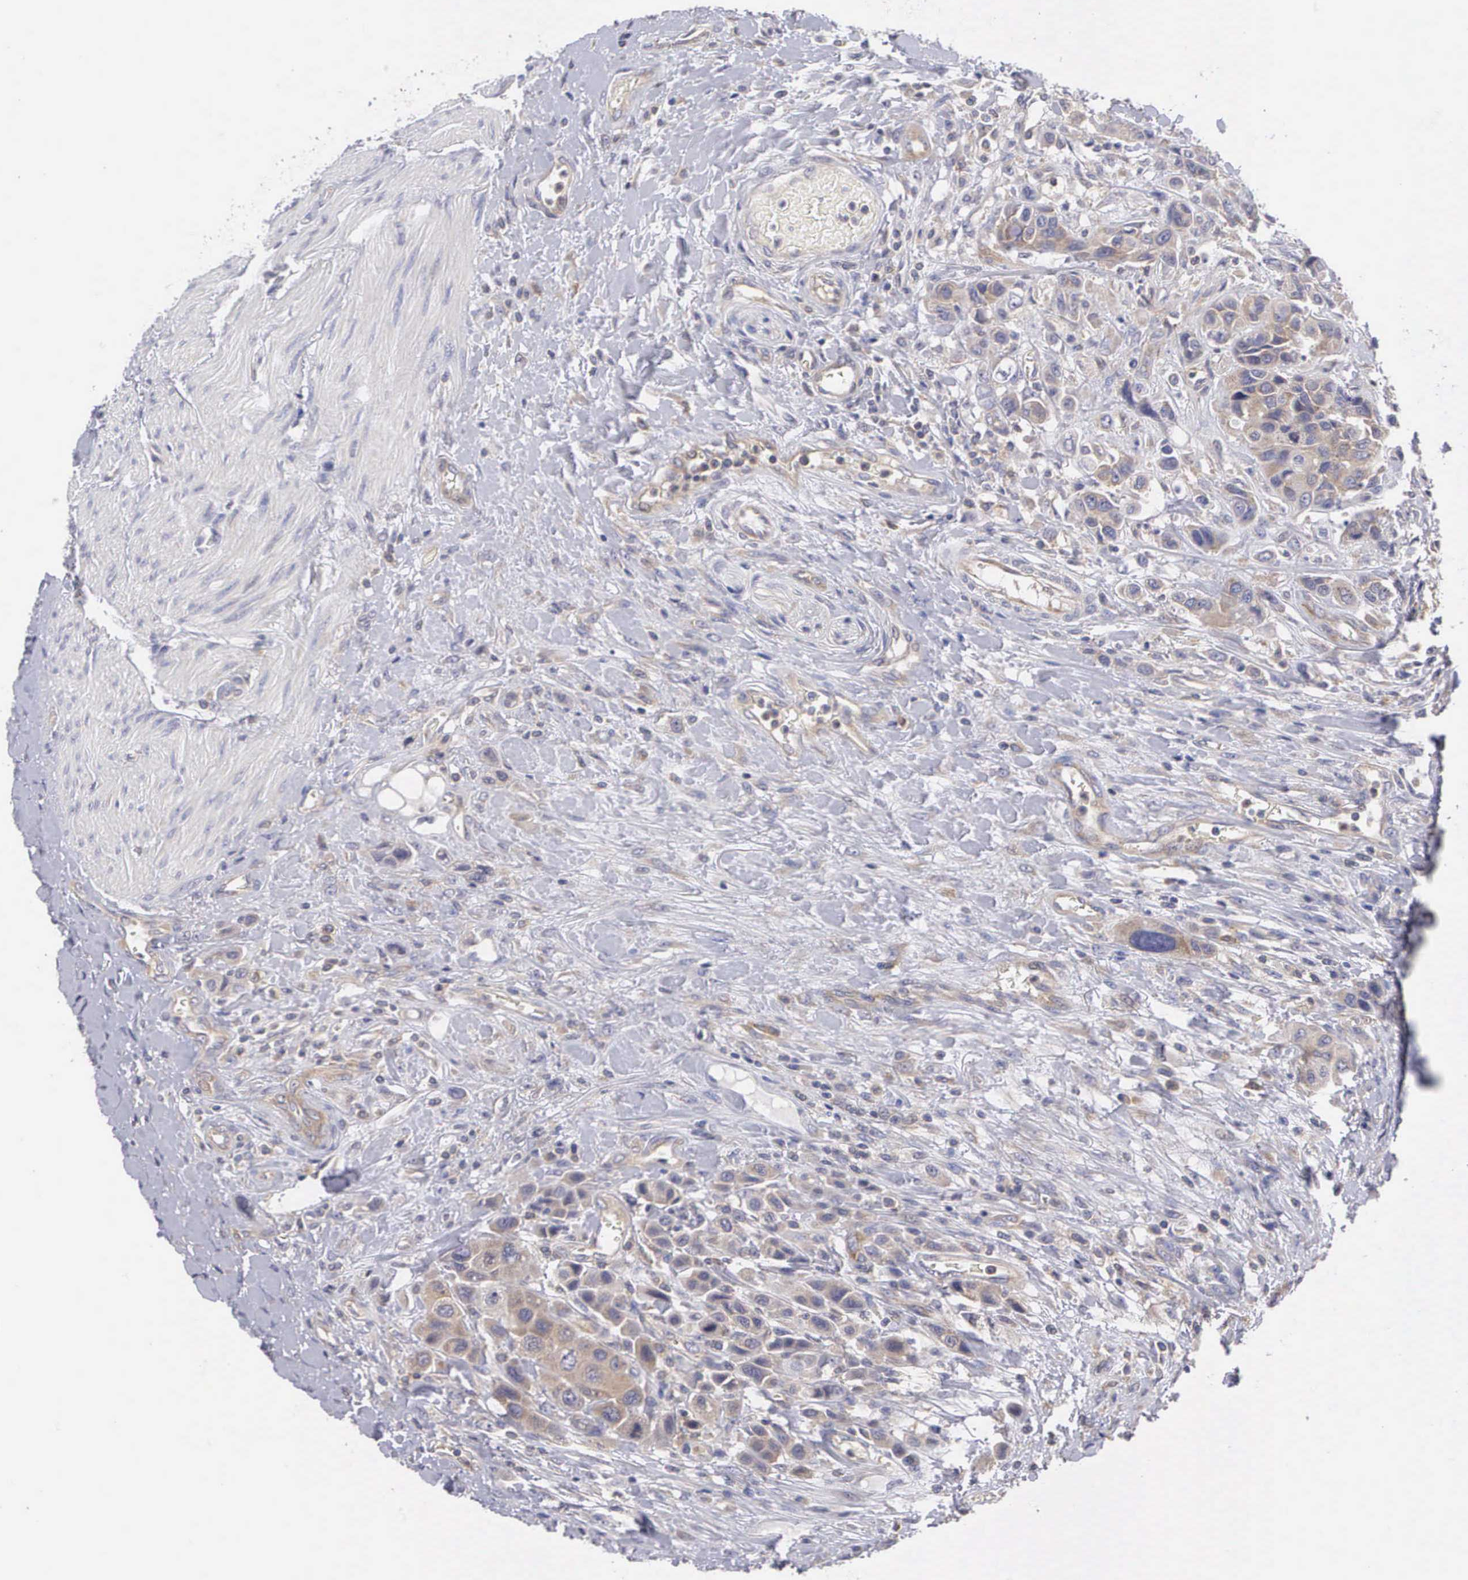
{"staining": {"intensity": "negative", "quantity": "none", "location": "none"}, "tissue": "urothelial cancer", "cell_type": "Tumor cells", "image_type": "cancer", "snomed": [{"axis": "morphology", "description": "Urothelial carcinoma, High grade"}, {"axis": "topography", "description": "Urinary bladder"}], "caption": "Tumor cells show no significant protein positivity in high-grade urothelial carcinoma.", "gene": "GRIPAP1", "patient": {"sex": "male", "age": 50}}